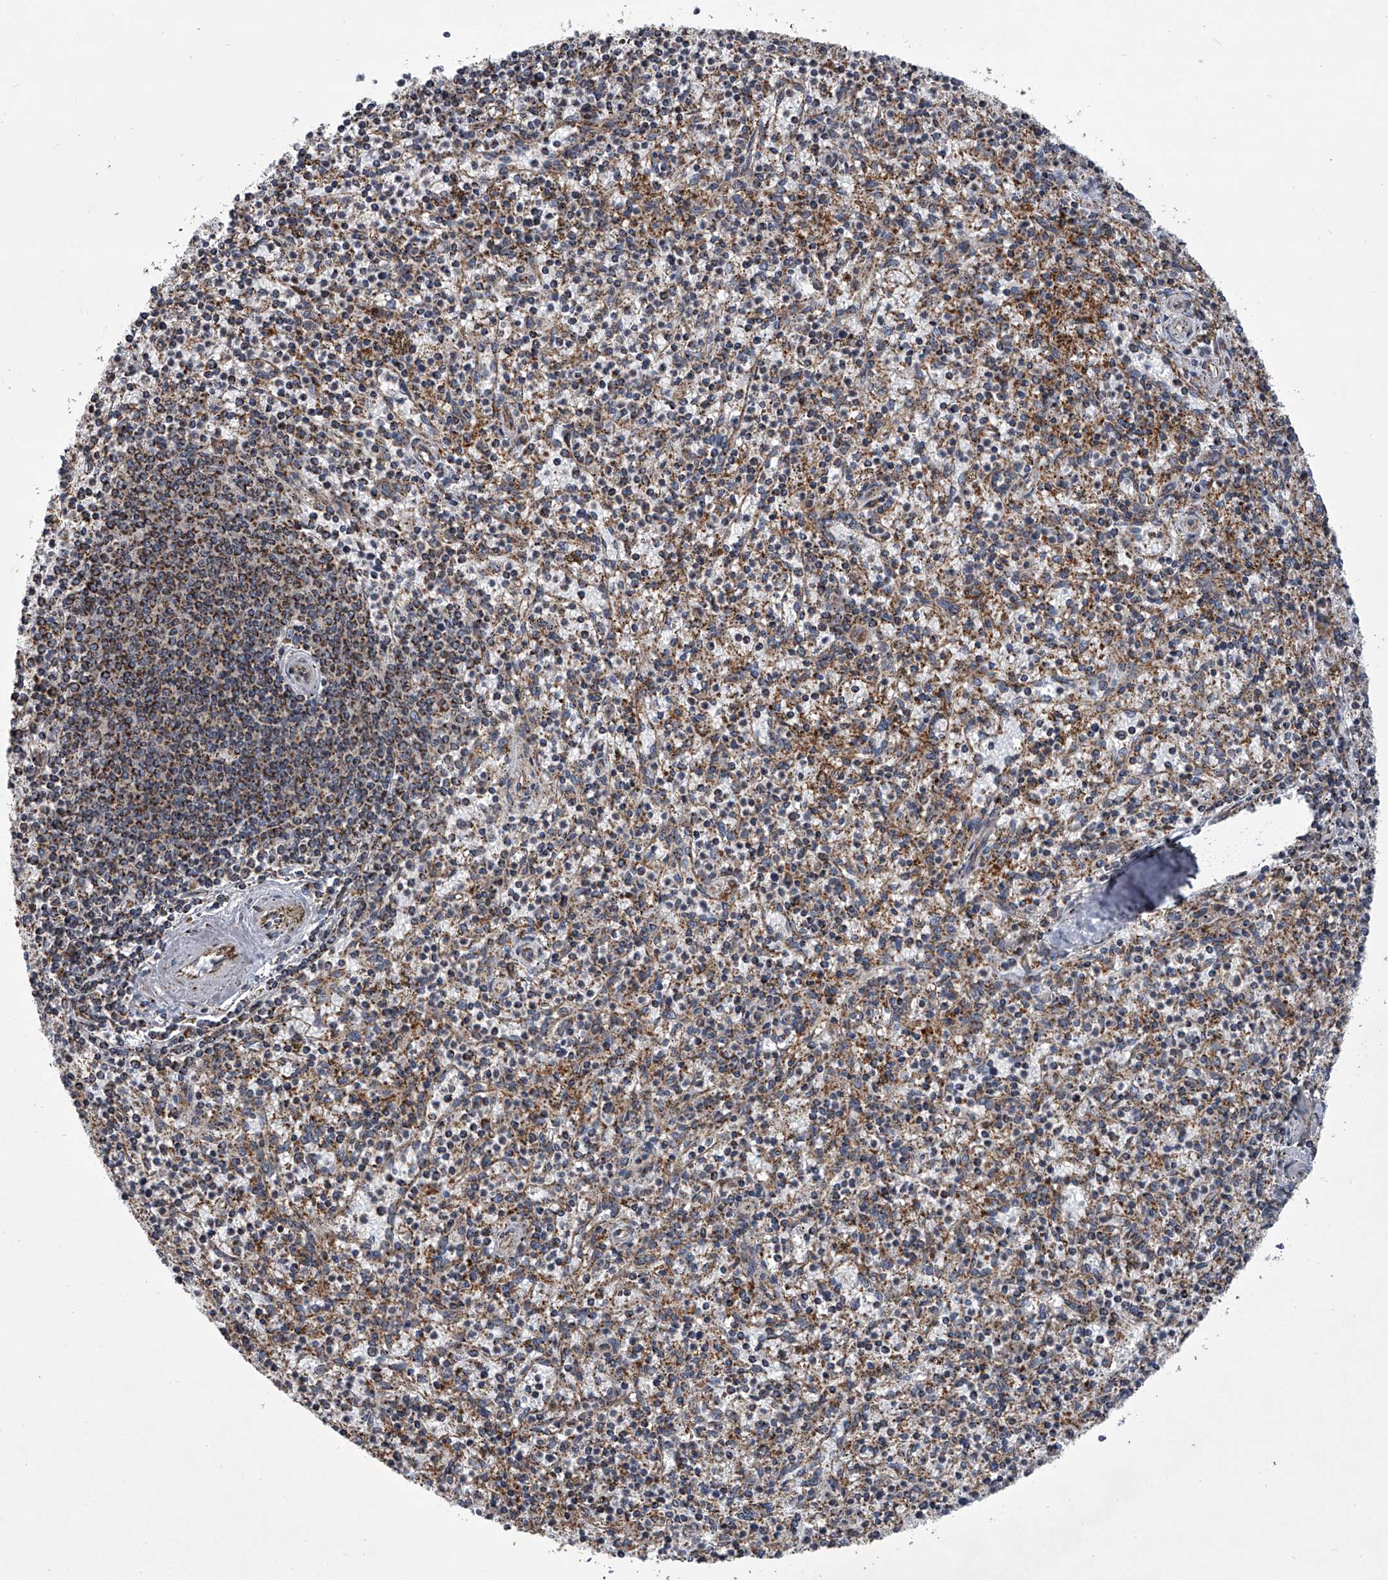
{"staining": {"intensity": "moderate", "quantity": "25%-75%", "location": "cytoplasmic/membranous"}, "tissue": "spleen", "cell_type": "Cells in red pulp", "image_type": "normal", "snomed": [{"axis": "morphology", "description": "Normal tissue, NOS"}, {"axis": "topography", "description": "Spleen"}], "caption": "The photomicrograph displays immunohistochemical staining of unremarkable spleen. There is moderate cytoplasmic/membranous staining is present in approximately 25%-75% of cells in red pulp.", "gene": "ZC3H15", "patient": {"sex": "male", "age": 72}}